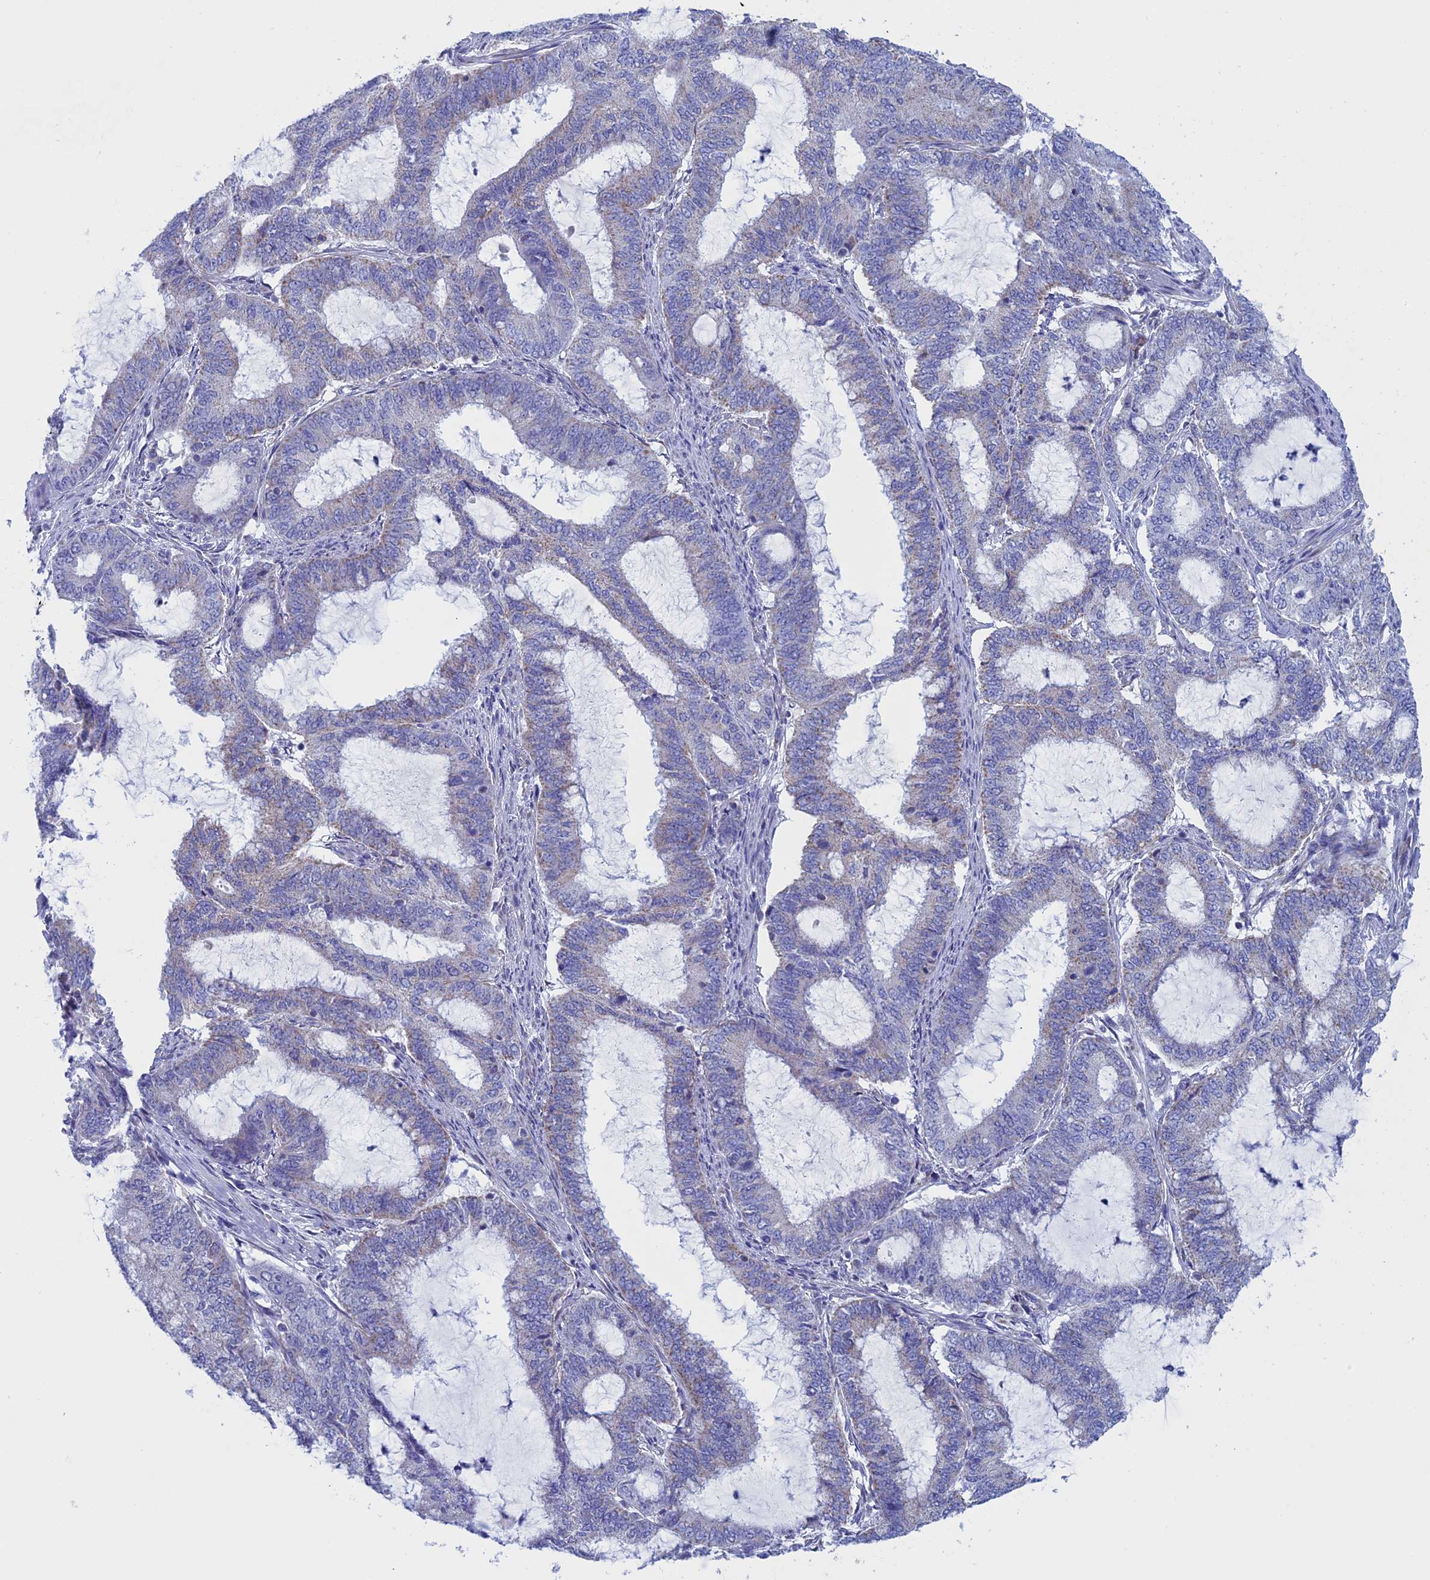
{"staining": {"intensity": "weak", "quantity": "<25%", "location": "cytoplasmic/membranous"}, "tissue": "endometrial cancer", "cell_type": "Tumor cells", "image_type": "cancer", "snomed": [{"axis": "morphology", "description": "Adenocarcinoma, NOS"}, {"axis": "topography", "description": "Endometrium"}], "caption": "A high-resolution image shows IHC staining of endometrial cancer (adenocarcinoma), which demonstrates no significant expression in tumor cells.", "gene": "NDUFB9", "patient": {"sex": "female", "age": 51}}